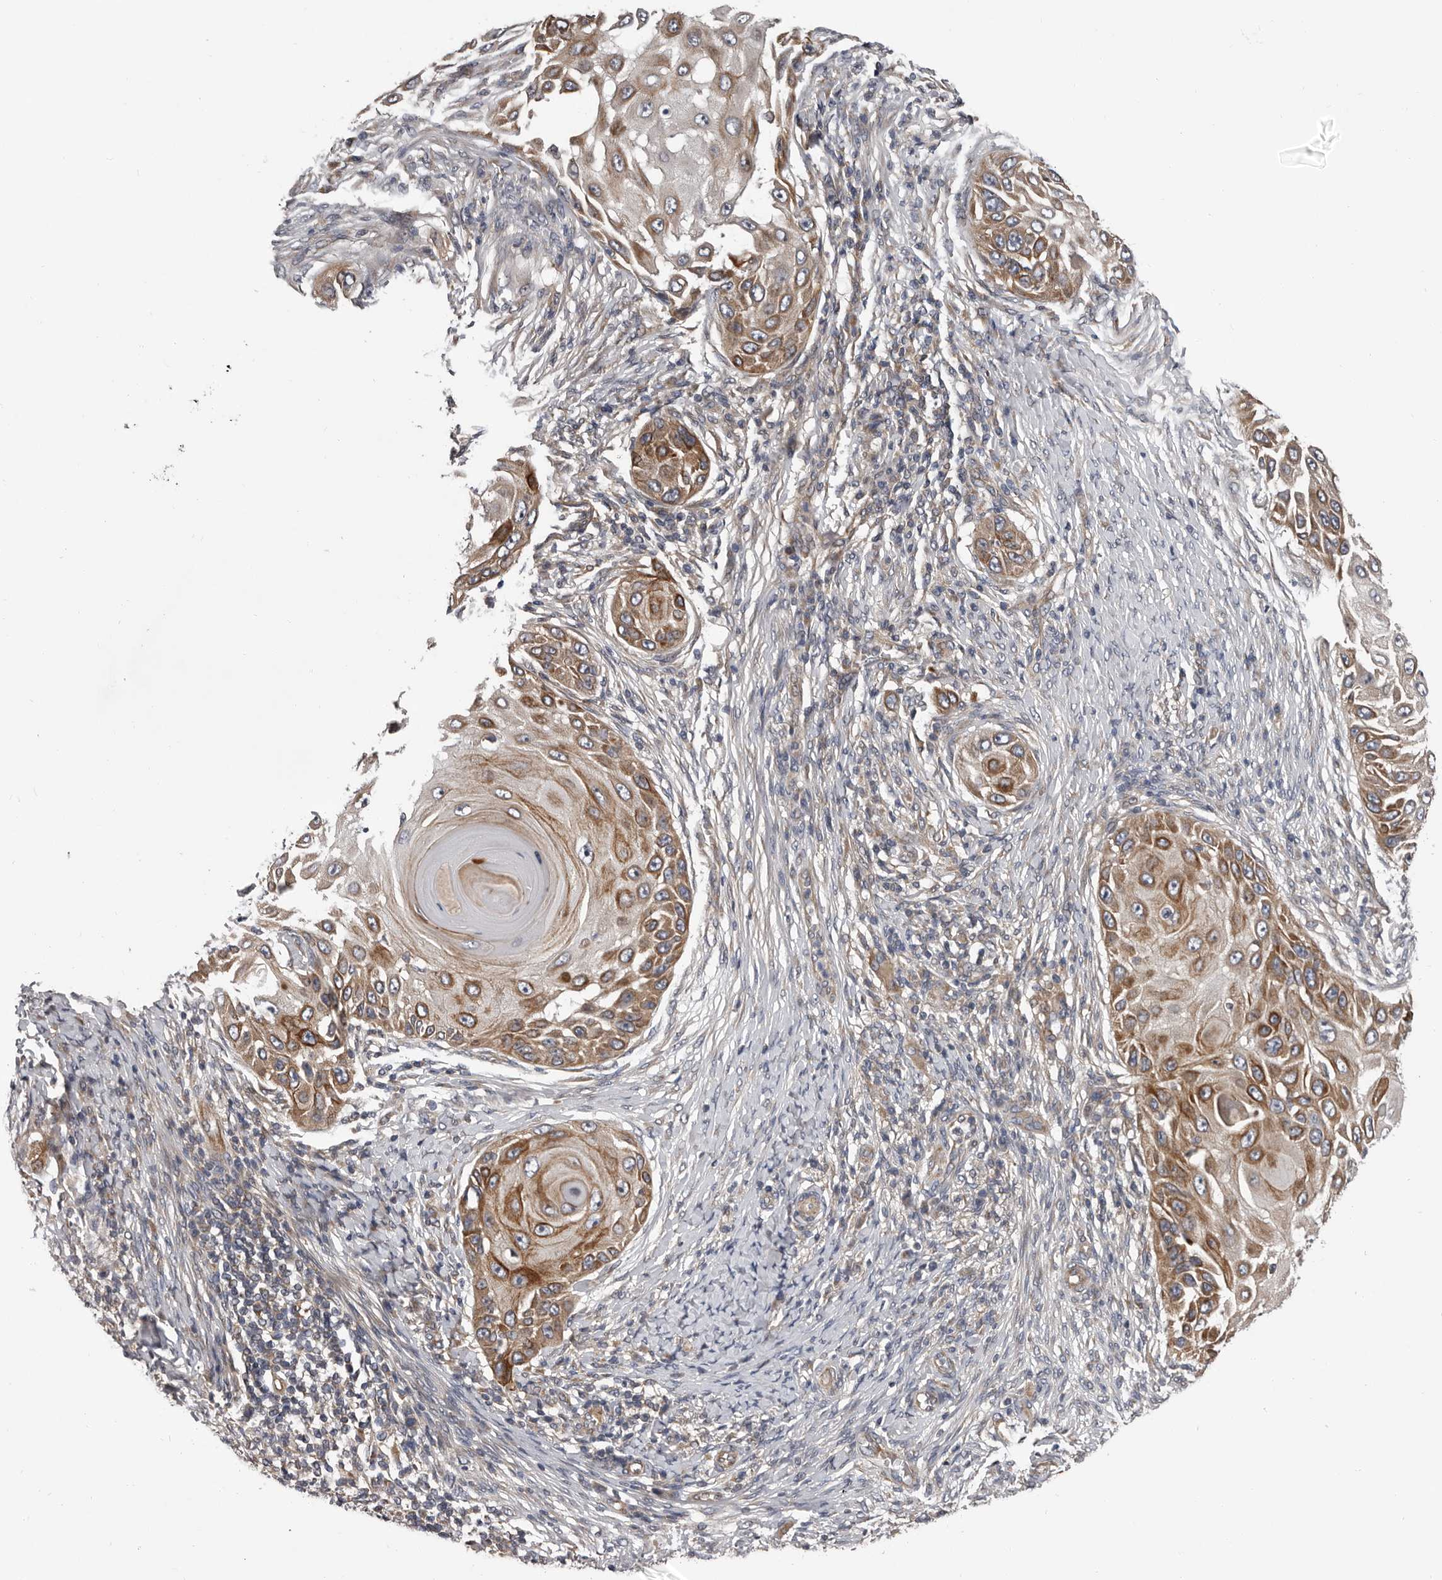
{"staining": {"intensity": "moderate", "quantity": ">75%", "location": "cytoplasmic/membranous"}, "tissue": "skin cancer", "cell_type": "Tumor cells", "image_type": "cancer", "snomed": [{"axis": "morphology", "description": "Squamous cell carcinoma, NOS"}, {"axis": "topography", "description": "Skin"}], "caption": "Moderate cytoplasmic/membranous expression for a protein is identified in approximately >75% of tumor cells of squamous cell carcinoma (skin) using IHC.", "gene": "VPS37A", "patient": {"sex": "female", "age": 44}}